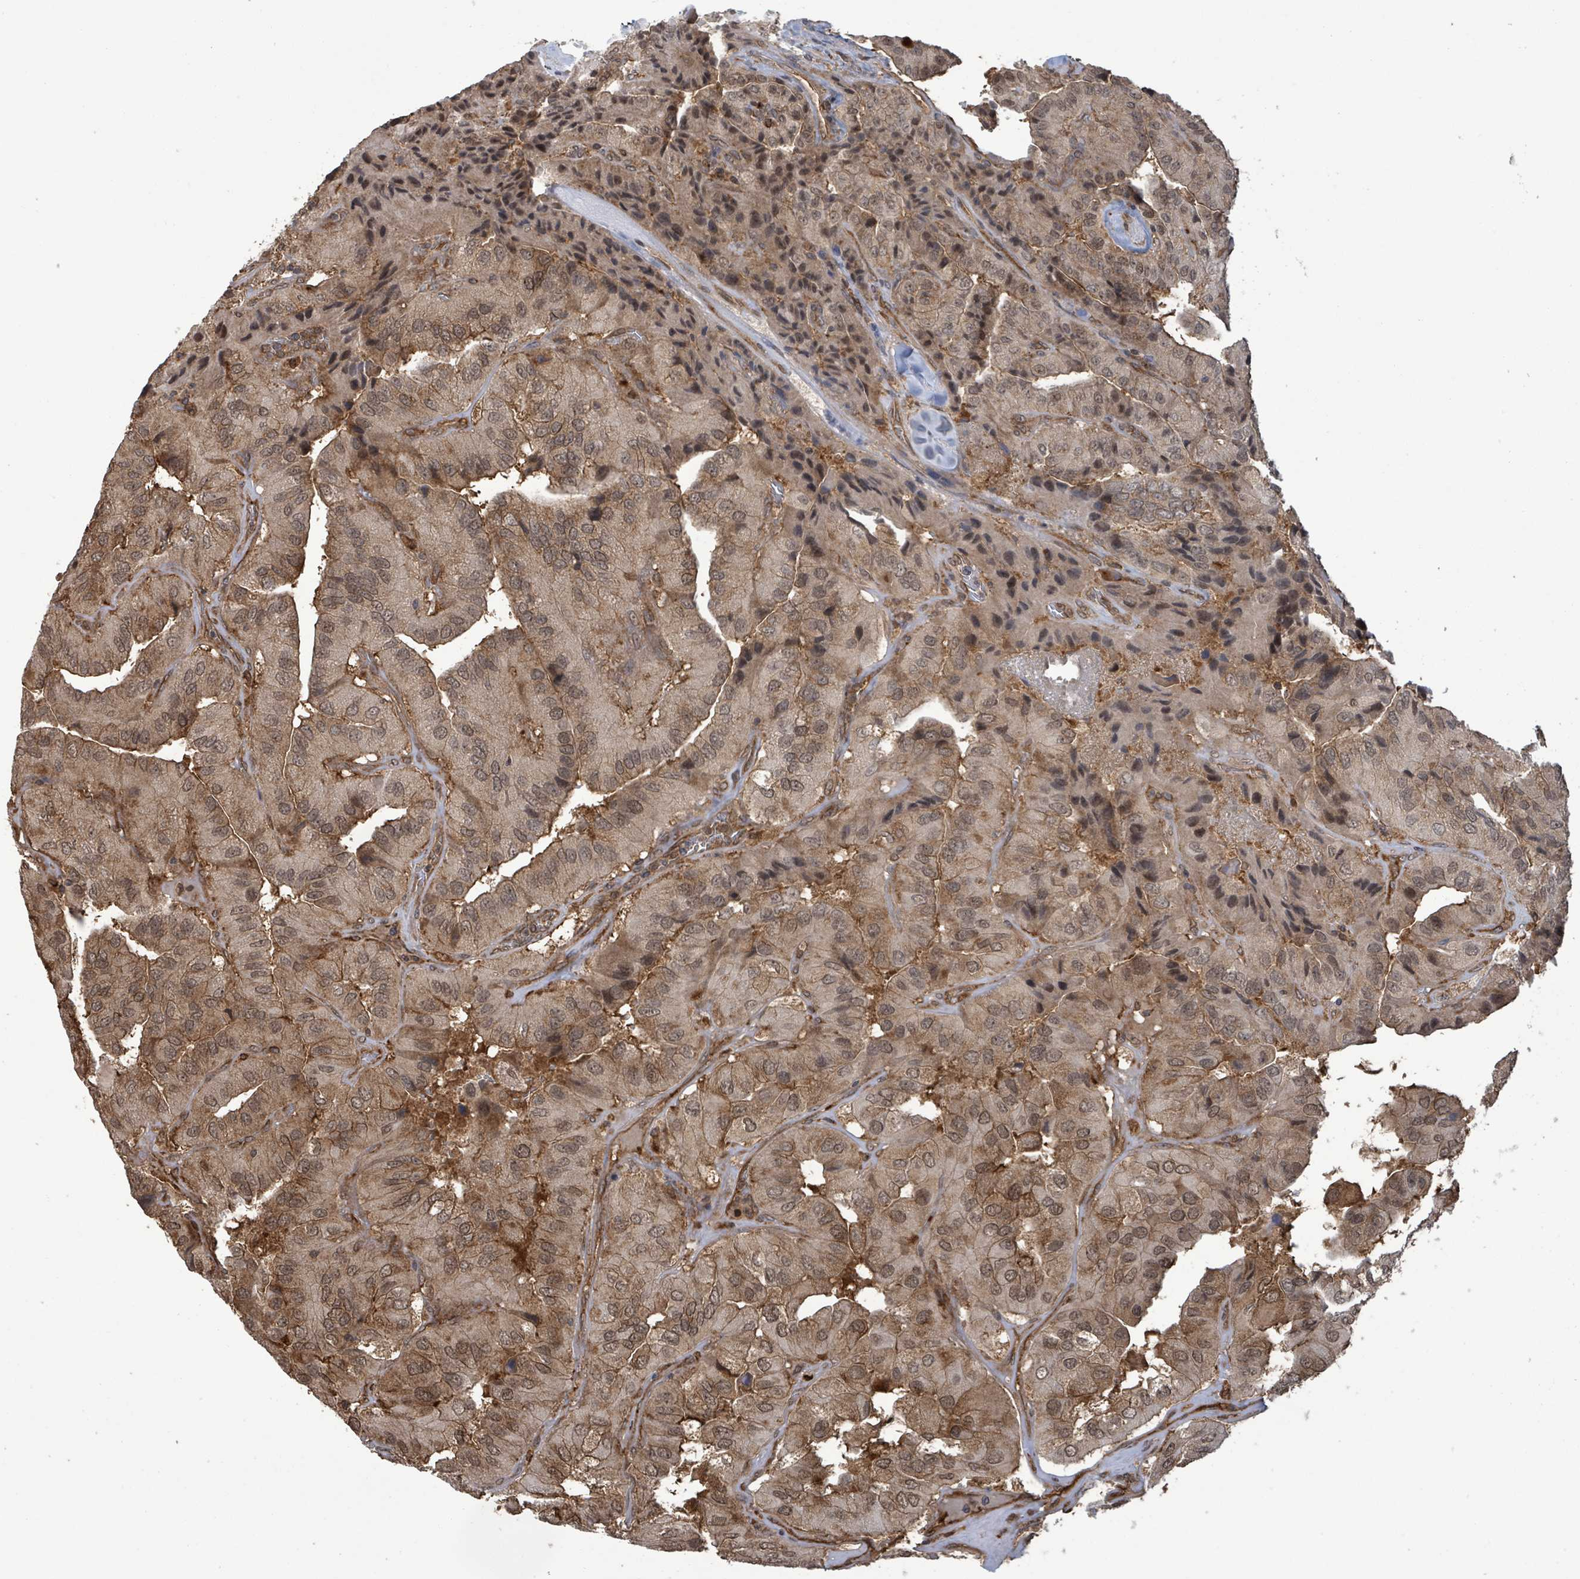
{"staining": {"intensity": "weak", "quantity": "25%-75%", "location": "cytoplasmic/membranous"}, "tissue": "thyroid cancer", "cell_type": "Tumor cells", "image_type": "cancer", "snomed": [{"axis": "morphology", "description": "Normal tissue, NOS"}, {"axis": "morphology", "description": "Papillary adenocarcinoma, NOS"}, {"axis": "topography", "description": "Thyroid gland"}], "caption": "A low amount of weak cytoplasmic/membranous expression is appreciated in approximately 25%-75% of tumor cells in thyroid papillary adenocarcinoma tissue. (DAB (3,3'-diaminobenzidine) IHC with brightfield microscopy, high magnification).", "gene": "KLC1", "patient": {"sex": "female", "age": 59}}